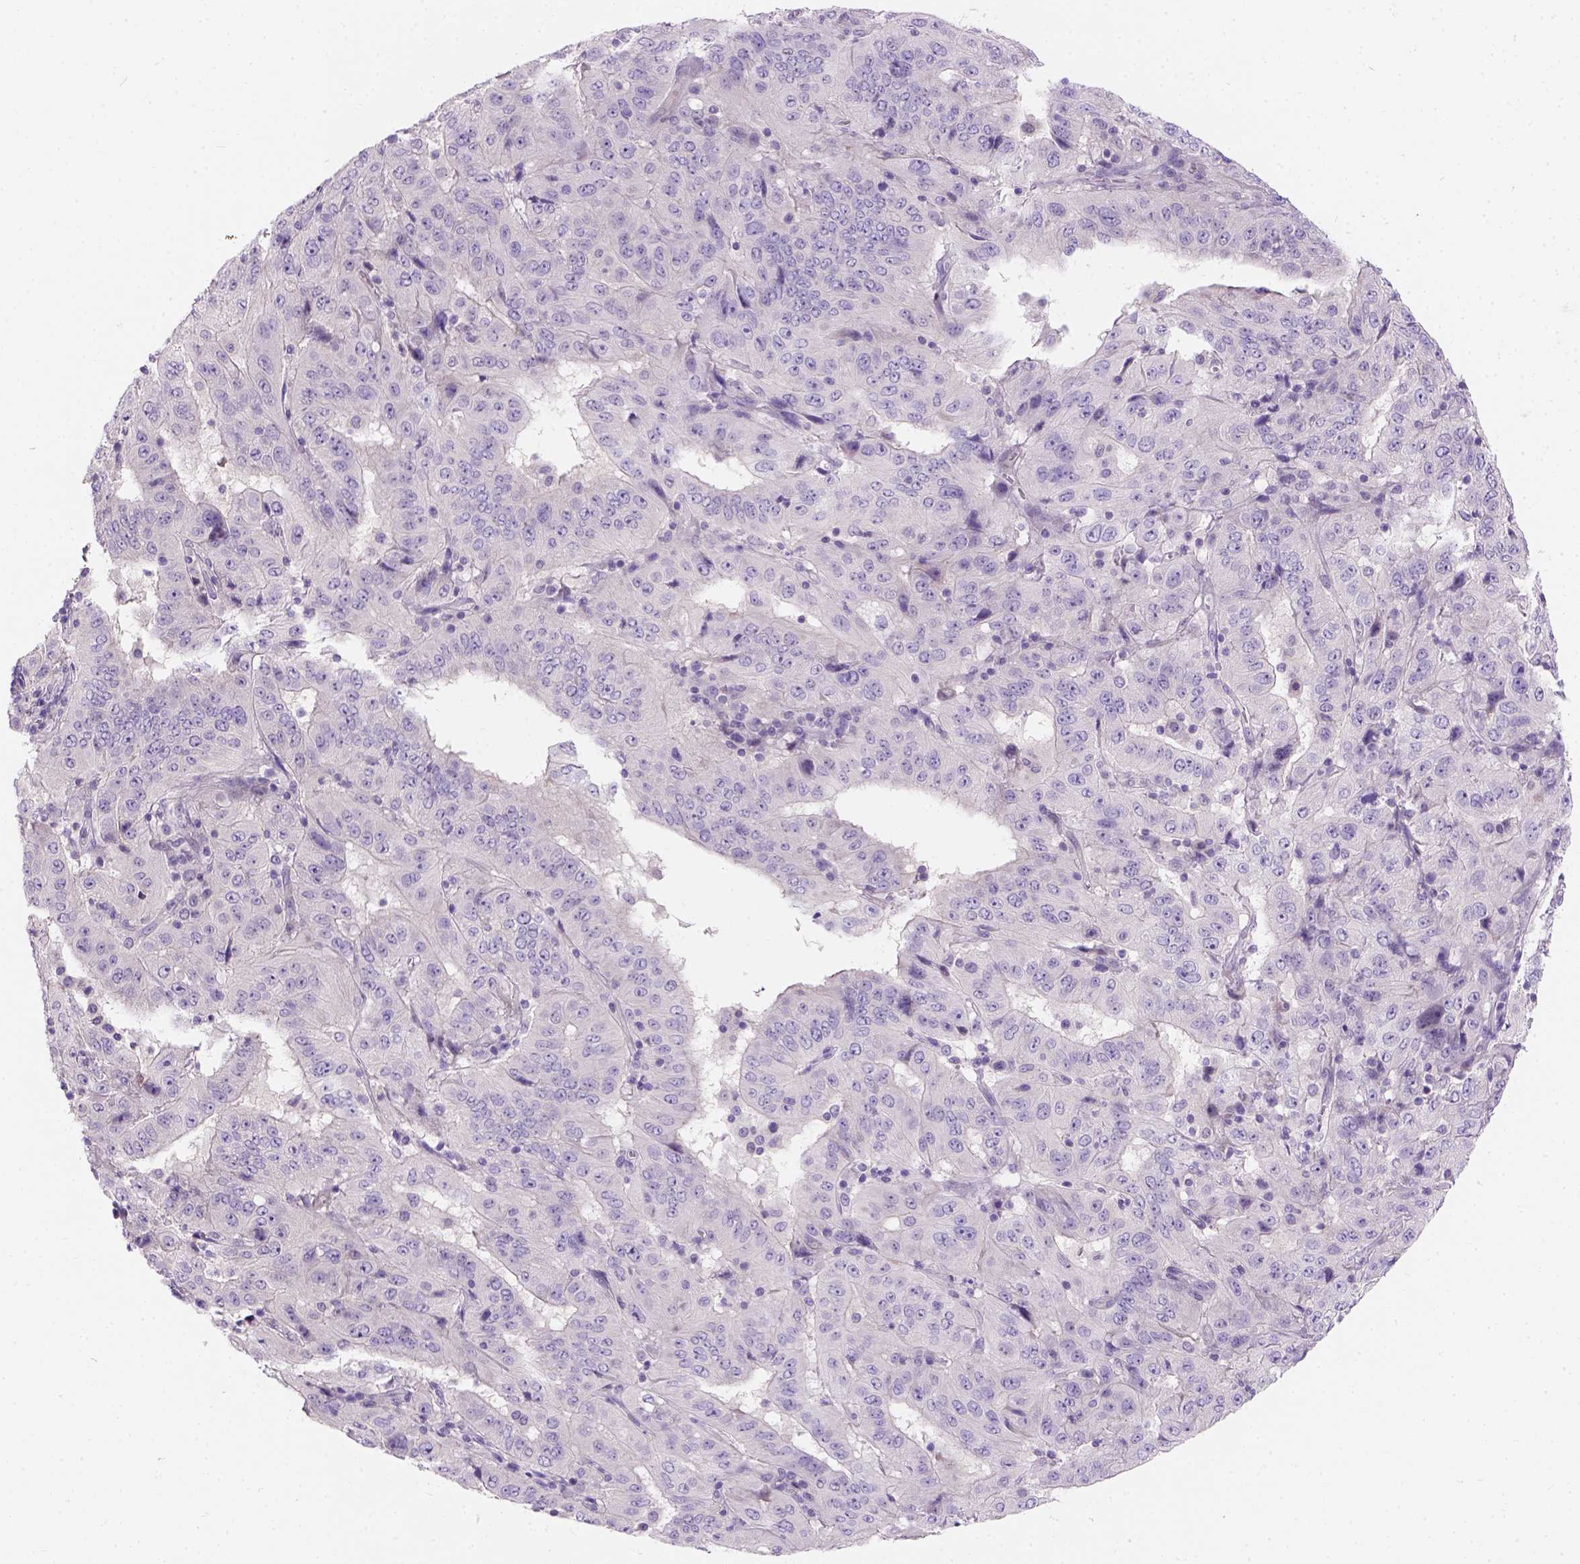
{"staining": {"intensity": "negative", "quantity": "none", "location": "none"}, "tissue": "pancreatic cancer", "cell_type": "Tumor cells", "image_type": "cancer", "snomed": [{"axis": "morphology", "description": "Adenocarcinoma, NOS"}, {"axis": "topography", "description": "Pancreas"}], "caption": "Immunohistochemistry micrograph of neoplastic tissue: adenocarcinoma (pancreatic) stained with DAB displays no significant protein staining in tumor cells.", "gene": "C20orf144", "patient": {"sex": "male", "age": 63}}